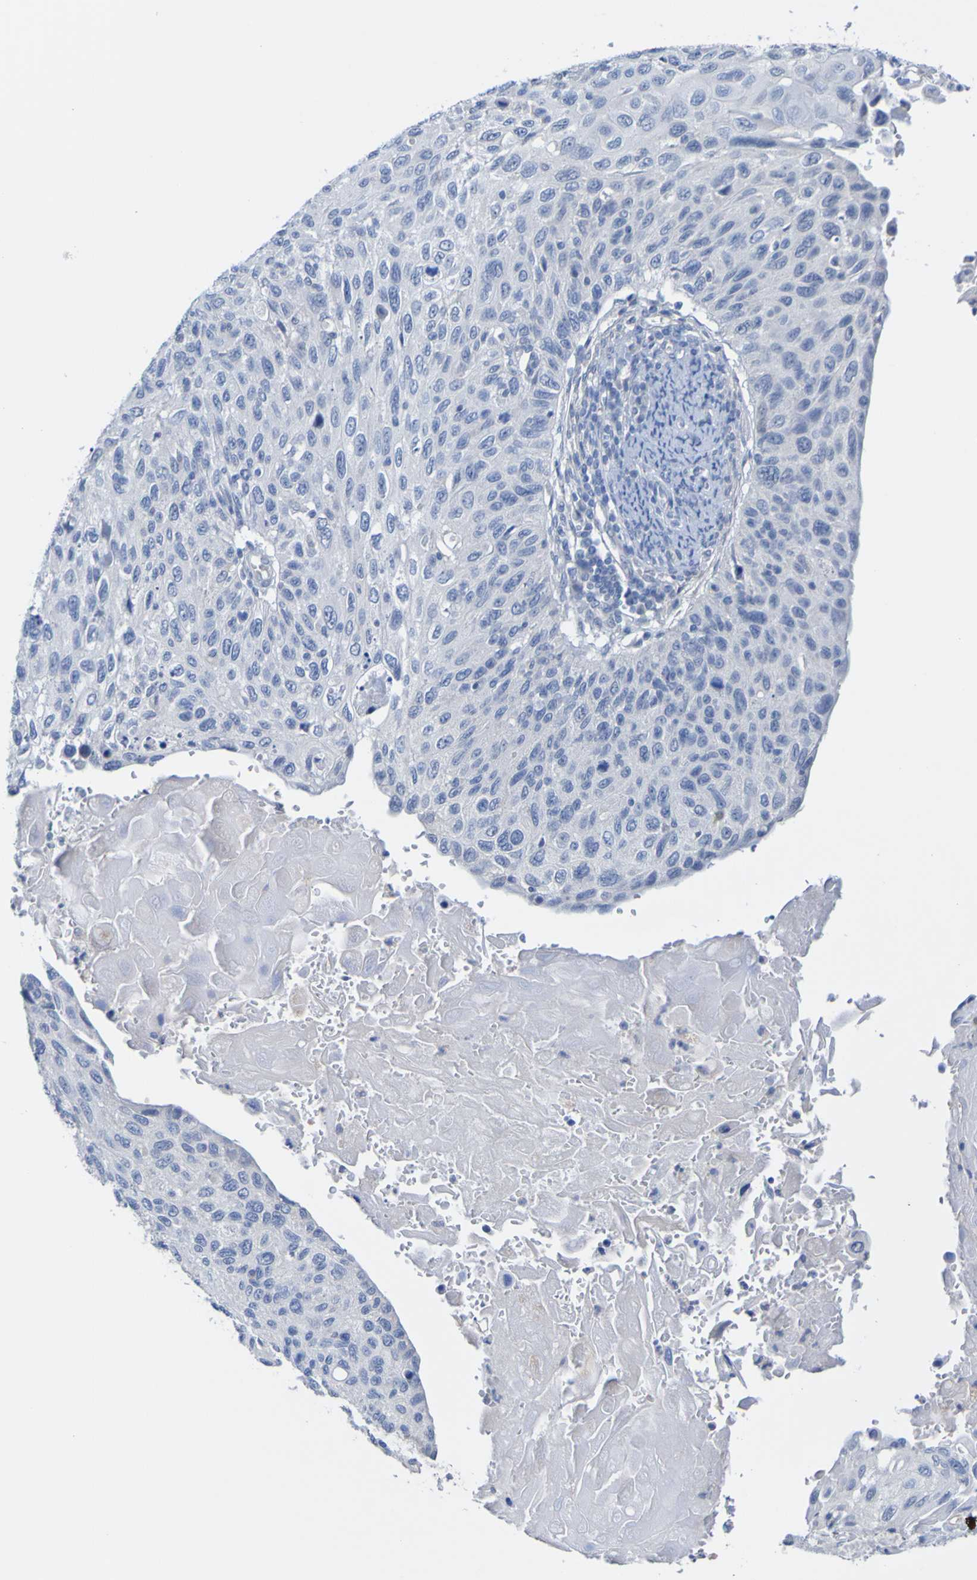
{"staining": {"intensity": "negative", "quantity": "none", "location": "none"}, "tissue": "cervical cancer", "cell_type": "Tumor cells", "image_type": "cancer", "snomed": [{"axis": "morphology", "description": "Squamous cell carcinoma, NOS"}, {"axis": "topography", "description": "Cervix"}], "caption": "Immunohistochemical staining of human squamous cell carcinoma (cervical) shows no significant positivity in tumor cells.", "gene": "ACMSD", "patient": {"sex": "female", "age": 70}}